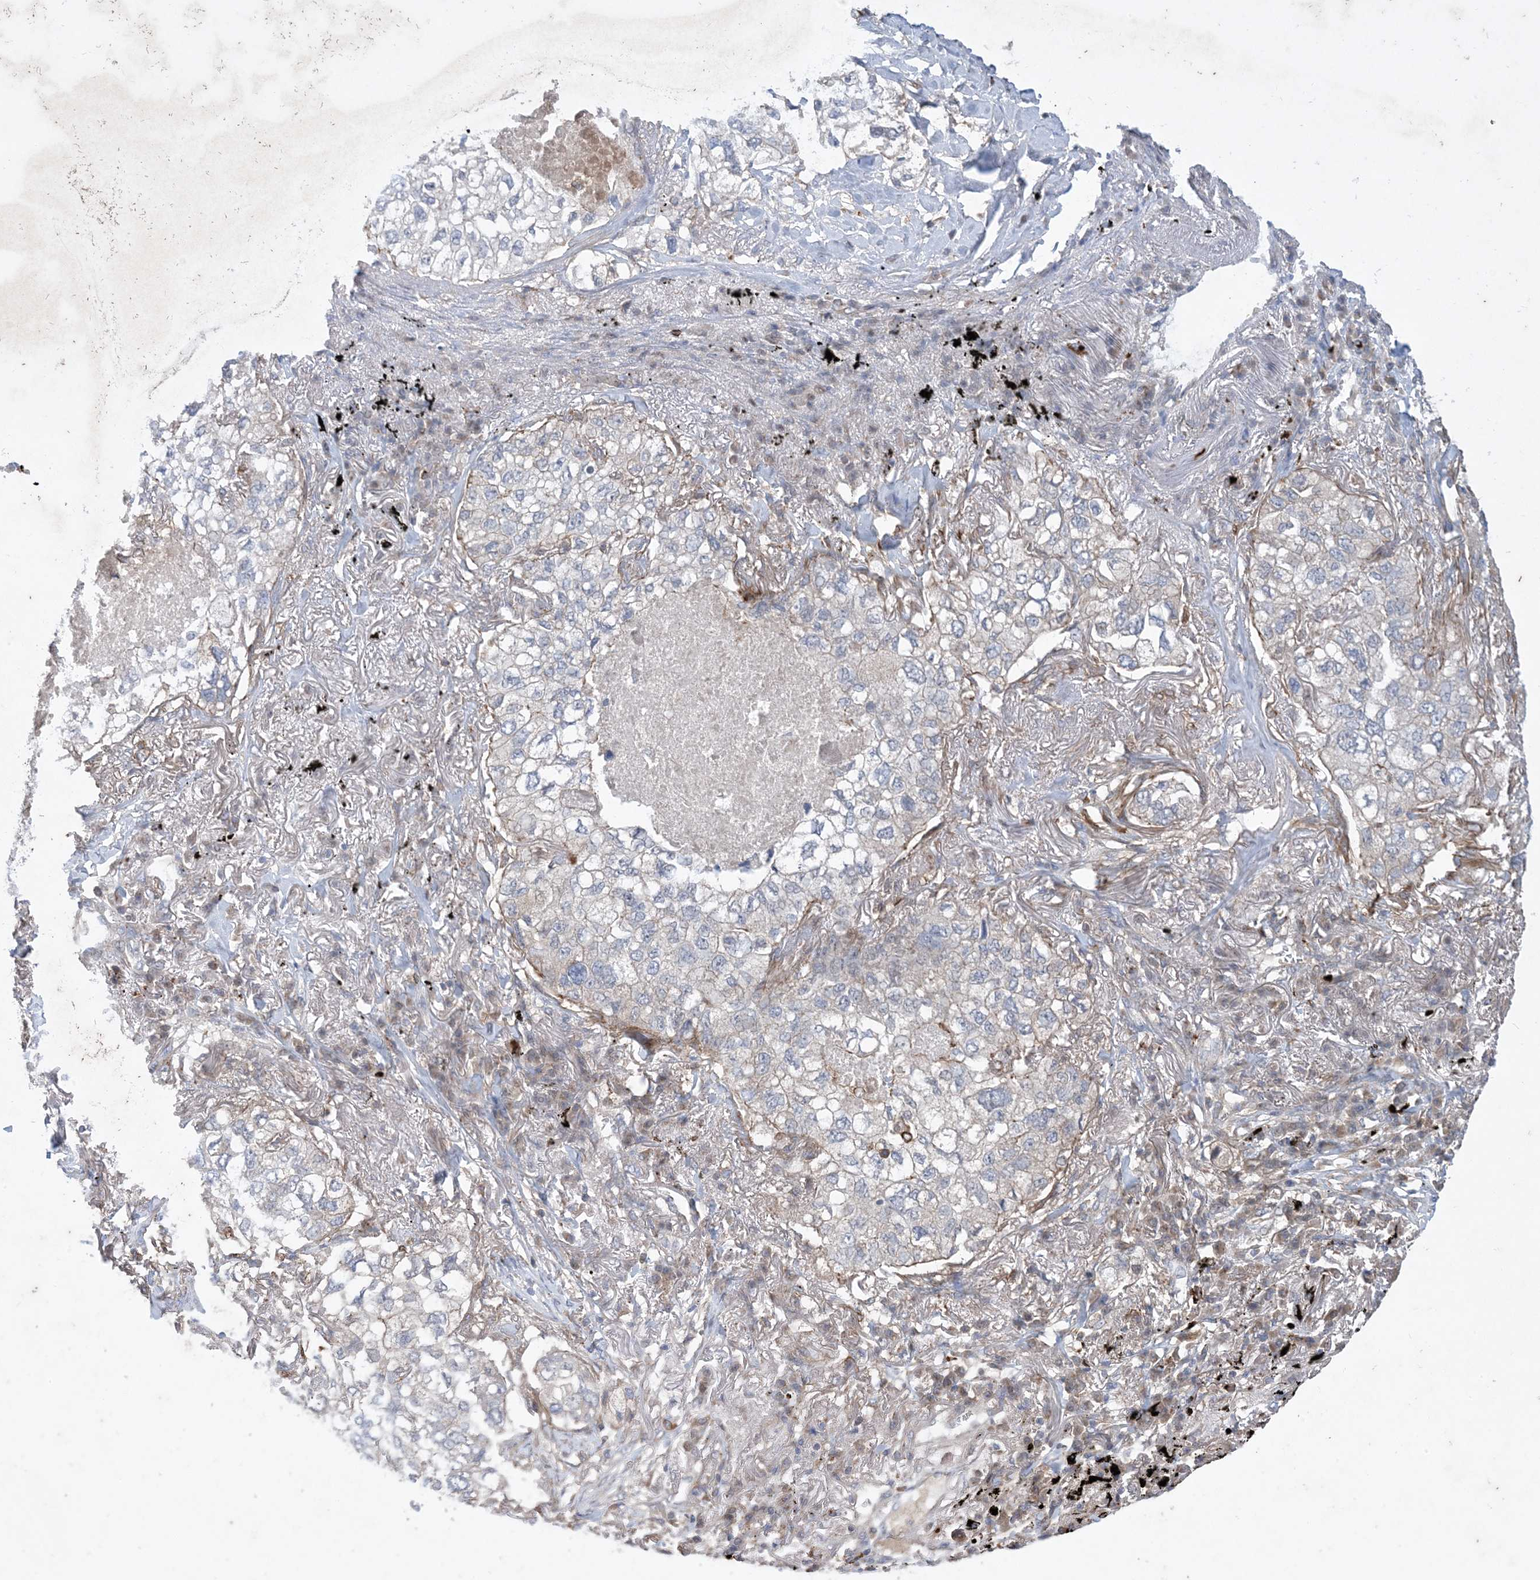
{"staining": {"intensity": "negative", "quantity": "none", "location": "none"}, "tissue": "lung cancer", "cell_type": "Tumor cells", "image_type": "cancer", "snomed": [{"axis": "morphology", "description": "Adenocarcinoma, NOS"}, {"axis": "topography", "description": "Lung"}], "caption": "Tumor cells show no significant protein staining in lung adenocarcinoma.", "gene": "MASP2", "patient": {"sex": "male", "age": 65}}